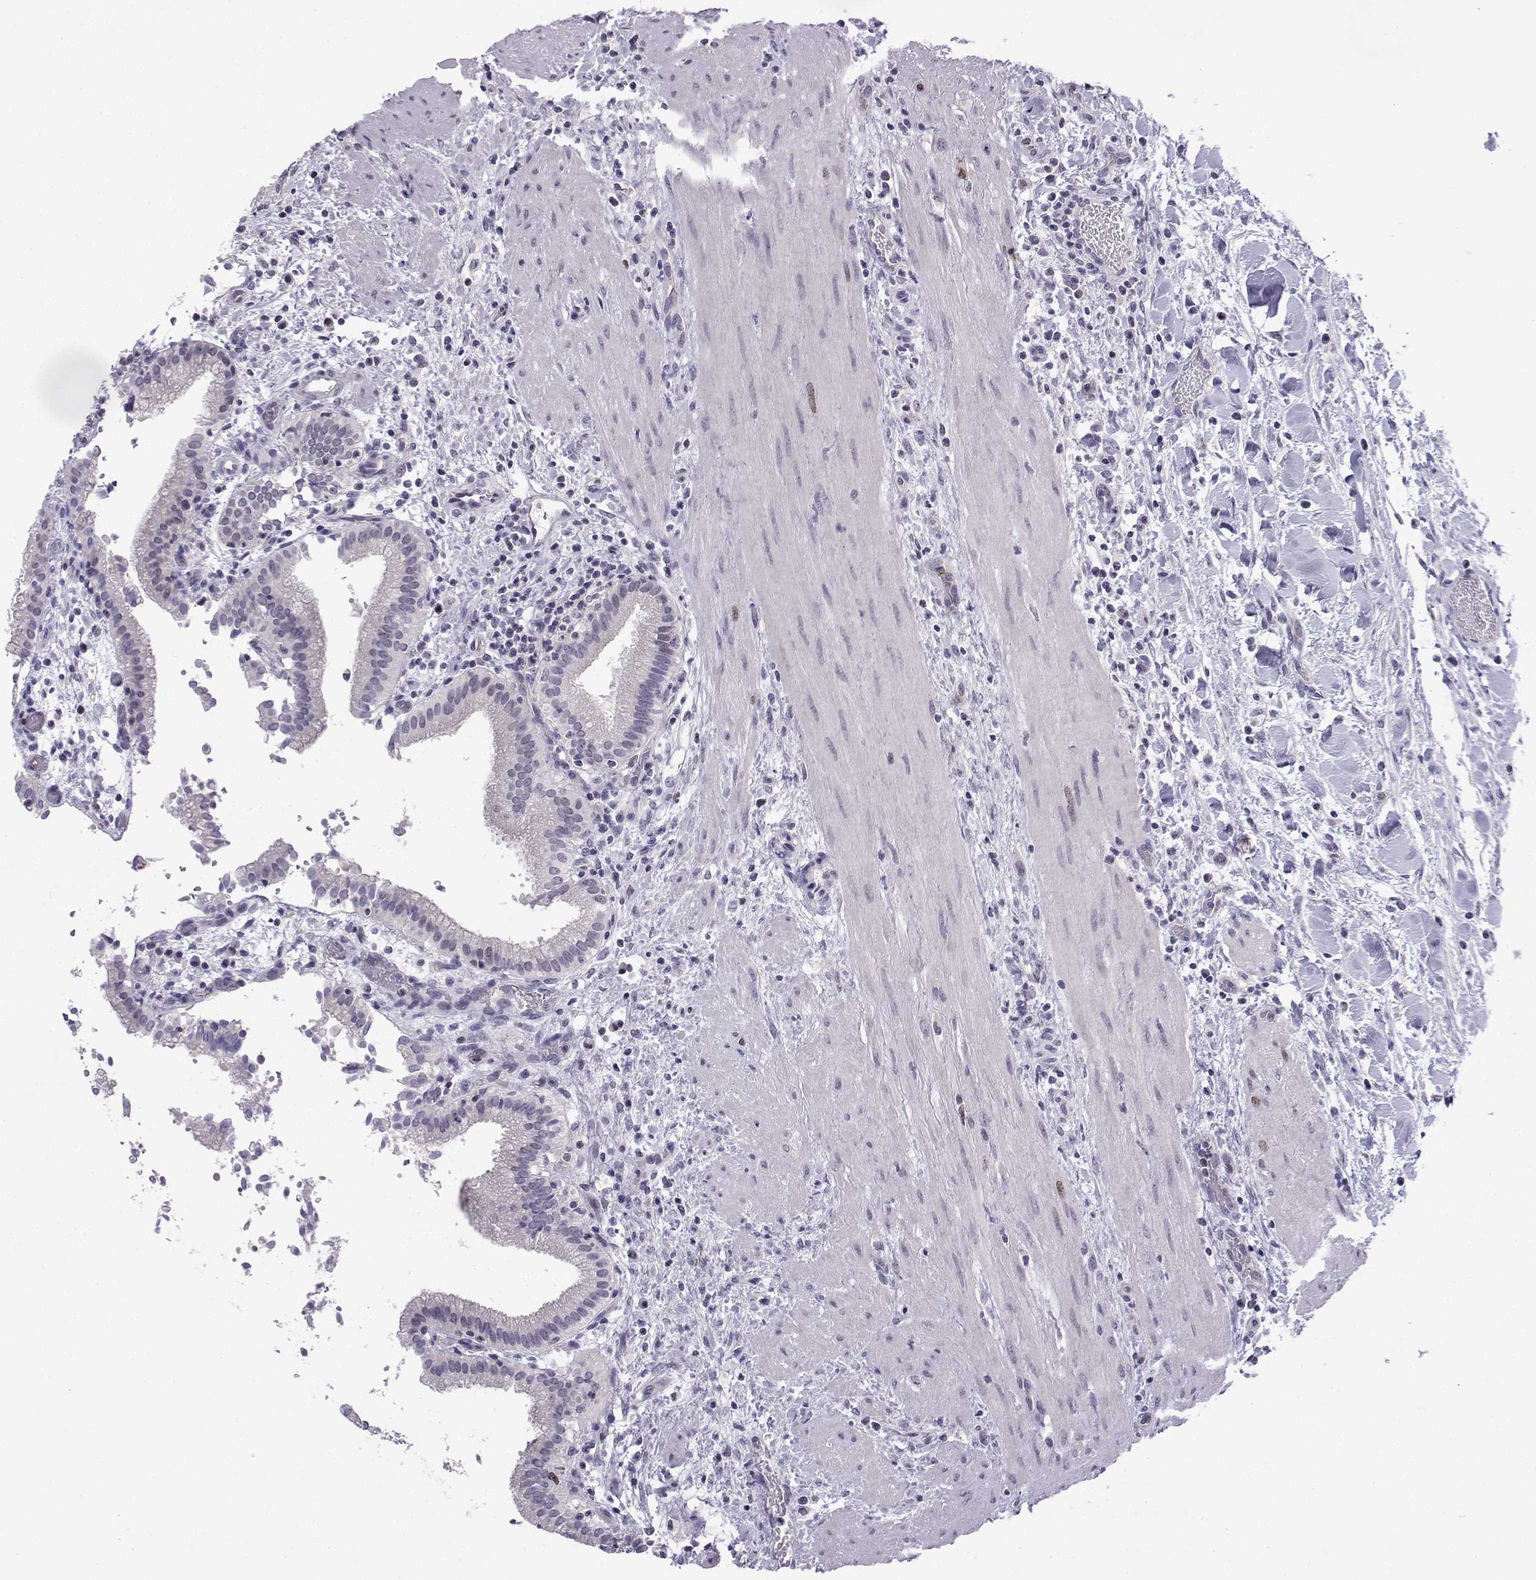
{"staining": {"intensity": "weak", "quantity": "<25%", "location": "cytoplasmic/membranous"}, "tissue": "gallbladder", "cell_type": "Glandular cells", "image_type": "normal", "snomed": [{"axis": "morphology", "description": "Normal tissue, NOS"}, {"axis": "topography", "description": "Gallbladder"}], "caption": "An immunohistochemistry image of benign gallbladder is shown. There is no staining in glandular cells of gallbladder. (IHC, brightfield microscopy, high magnification).", "gene": "INCENP", "patient": {"sex": "male", "age": 42}}